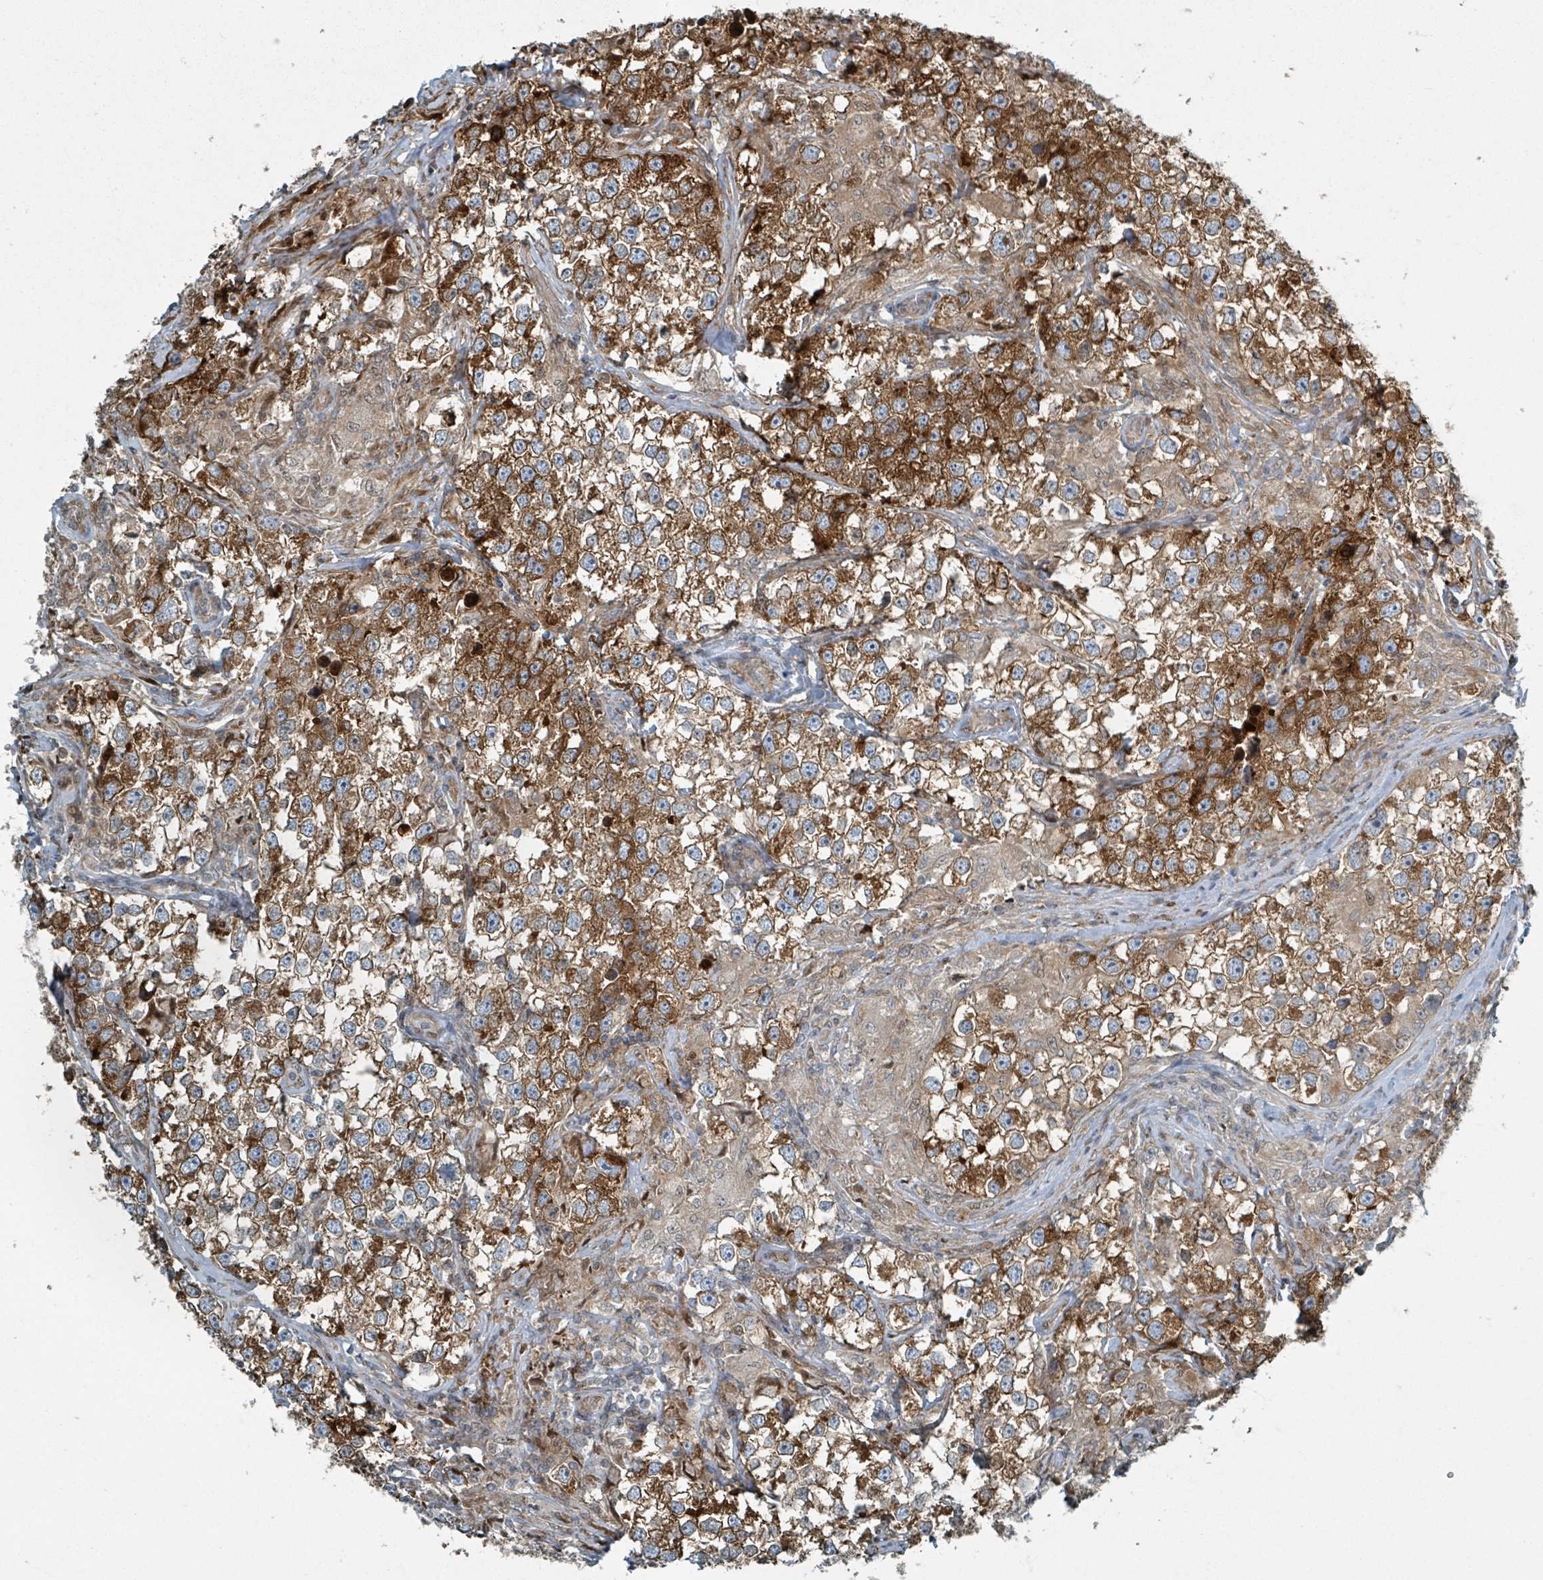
{"staining": {"intensity": "moderate", "quantity": ">75%", "location": "cytoplasmic/membranous"}, "tissue": "testis cancer", "cell_type": "Tumor cells", "image_type": "cancer", "snomed": [{"axis": "morphology", "description": "Seminoma, NOS"}, {"axis": "topography", "description": "Testis"}], "caption": "There is medium levels of moderate cytoplasmic/membranous staining in tumor cells of testis cancer (seminoma), as demonstrated by immunohistochemical staining (brown color).", "gene": "RHPN2", "patient": {"sex": "male", "age": 46}}